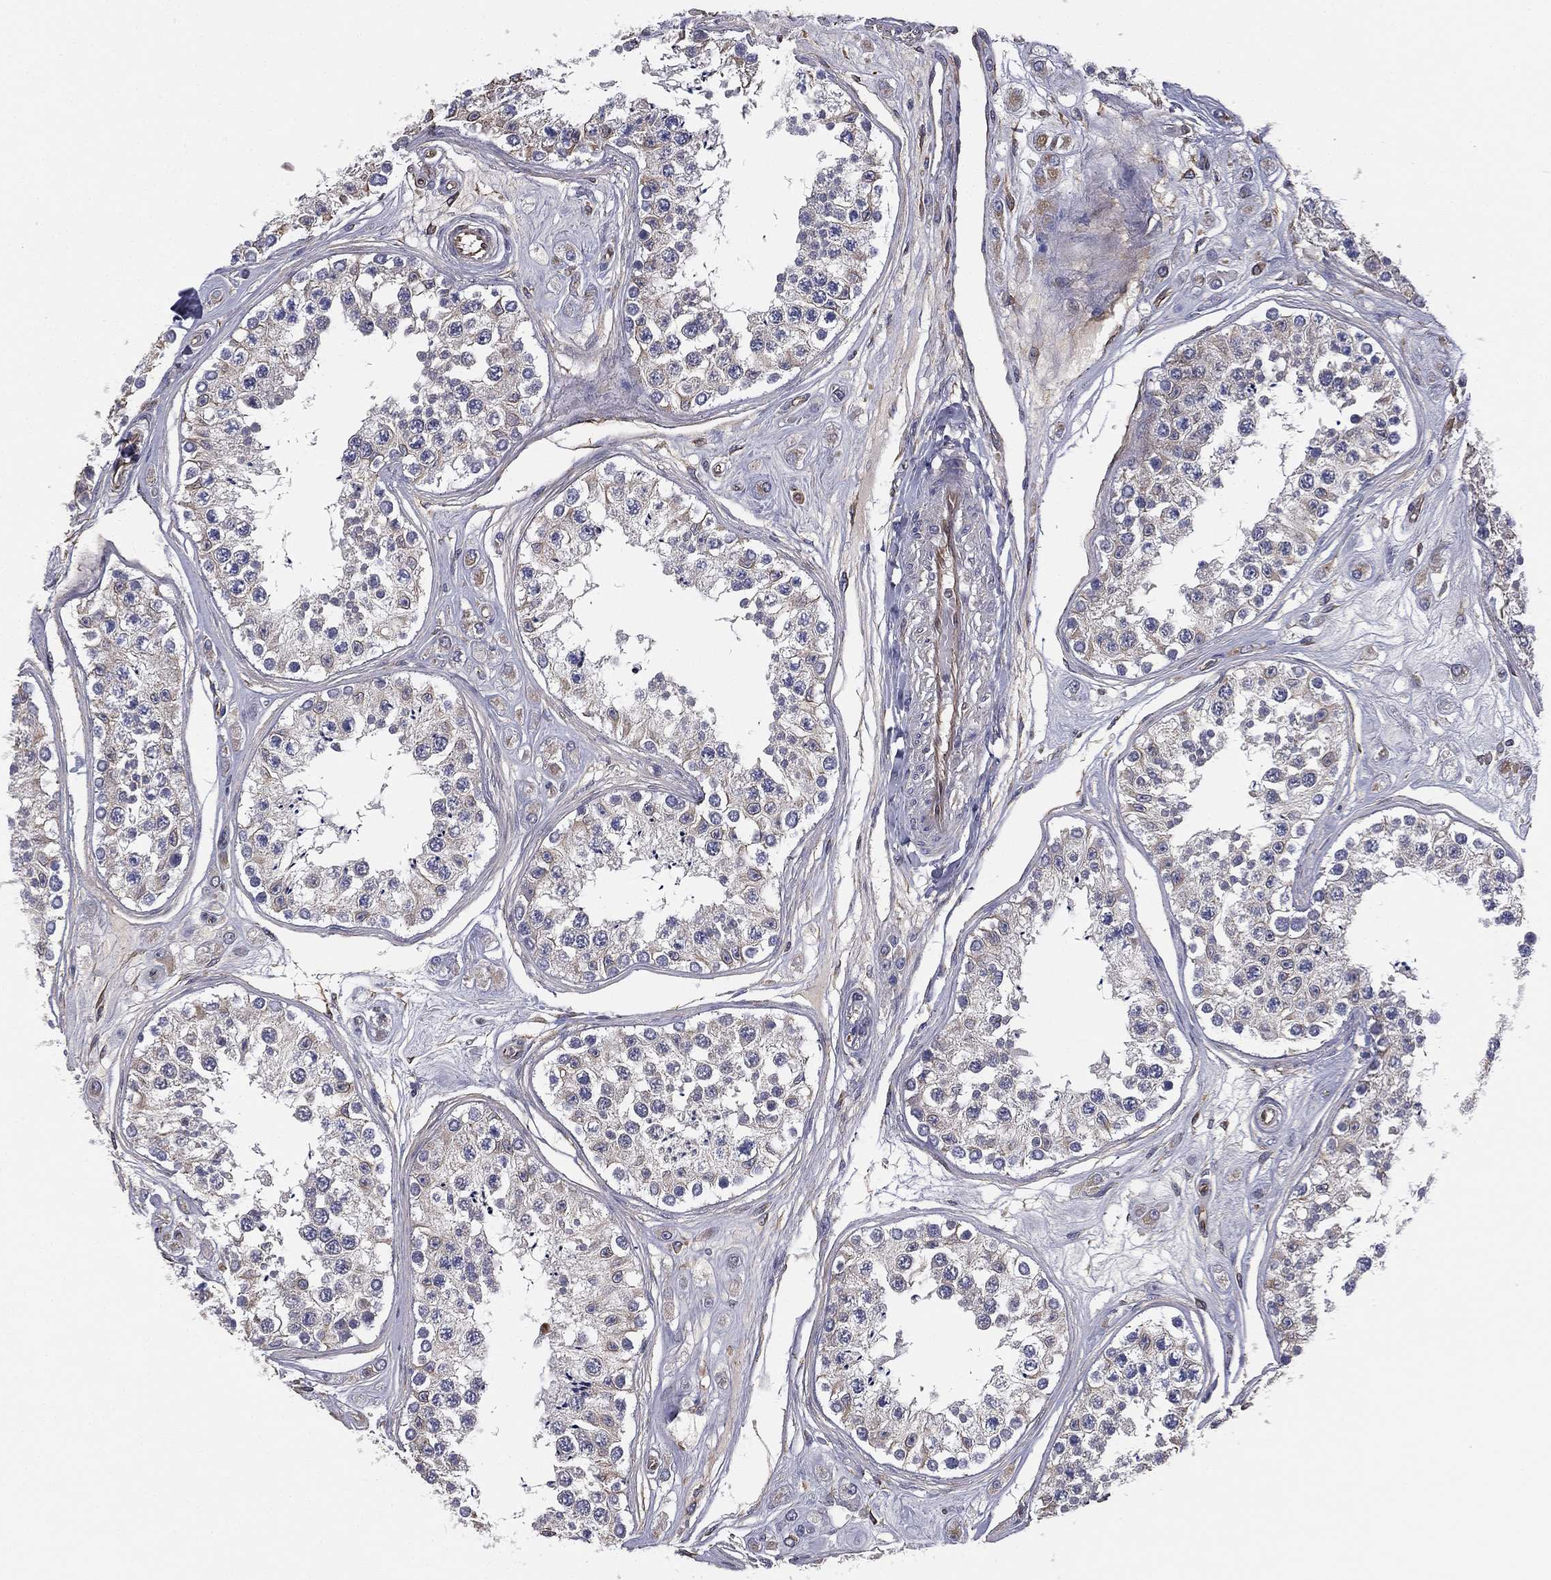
{"staining": {"intensity": "weak", "quantity": "25%-75%", "location": "cytoplasmic/membranous"}, "tissue": "testis", "cell_type": "Cells in seminiferous ducts", "image_type": "normal", "snomed": [{"axis": "morphology", "description": "Normal tissue, NOS"}, {"axis": "topography", "description": "Testis"}], "caption": "Brown immunohistochemical staining in benign testis shows weak cytoplasmic/membranous positivity in approximately 25%-75% of cells in seminiferous ducts. The staining was performed using DAB, with brown indicating positive protein expression. Nuclei are stained blue with hematoxylin.", "gene": "SCUBE1", "patient": {"sex": "male", "age": 25}}